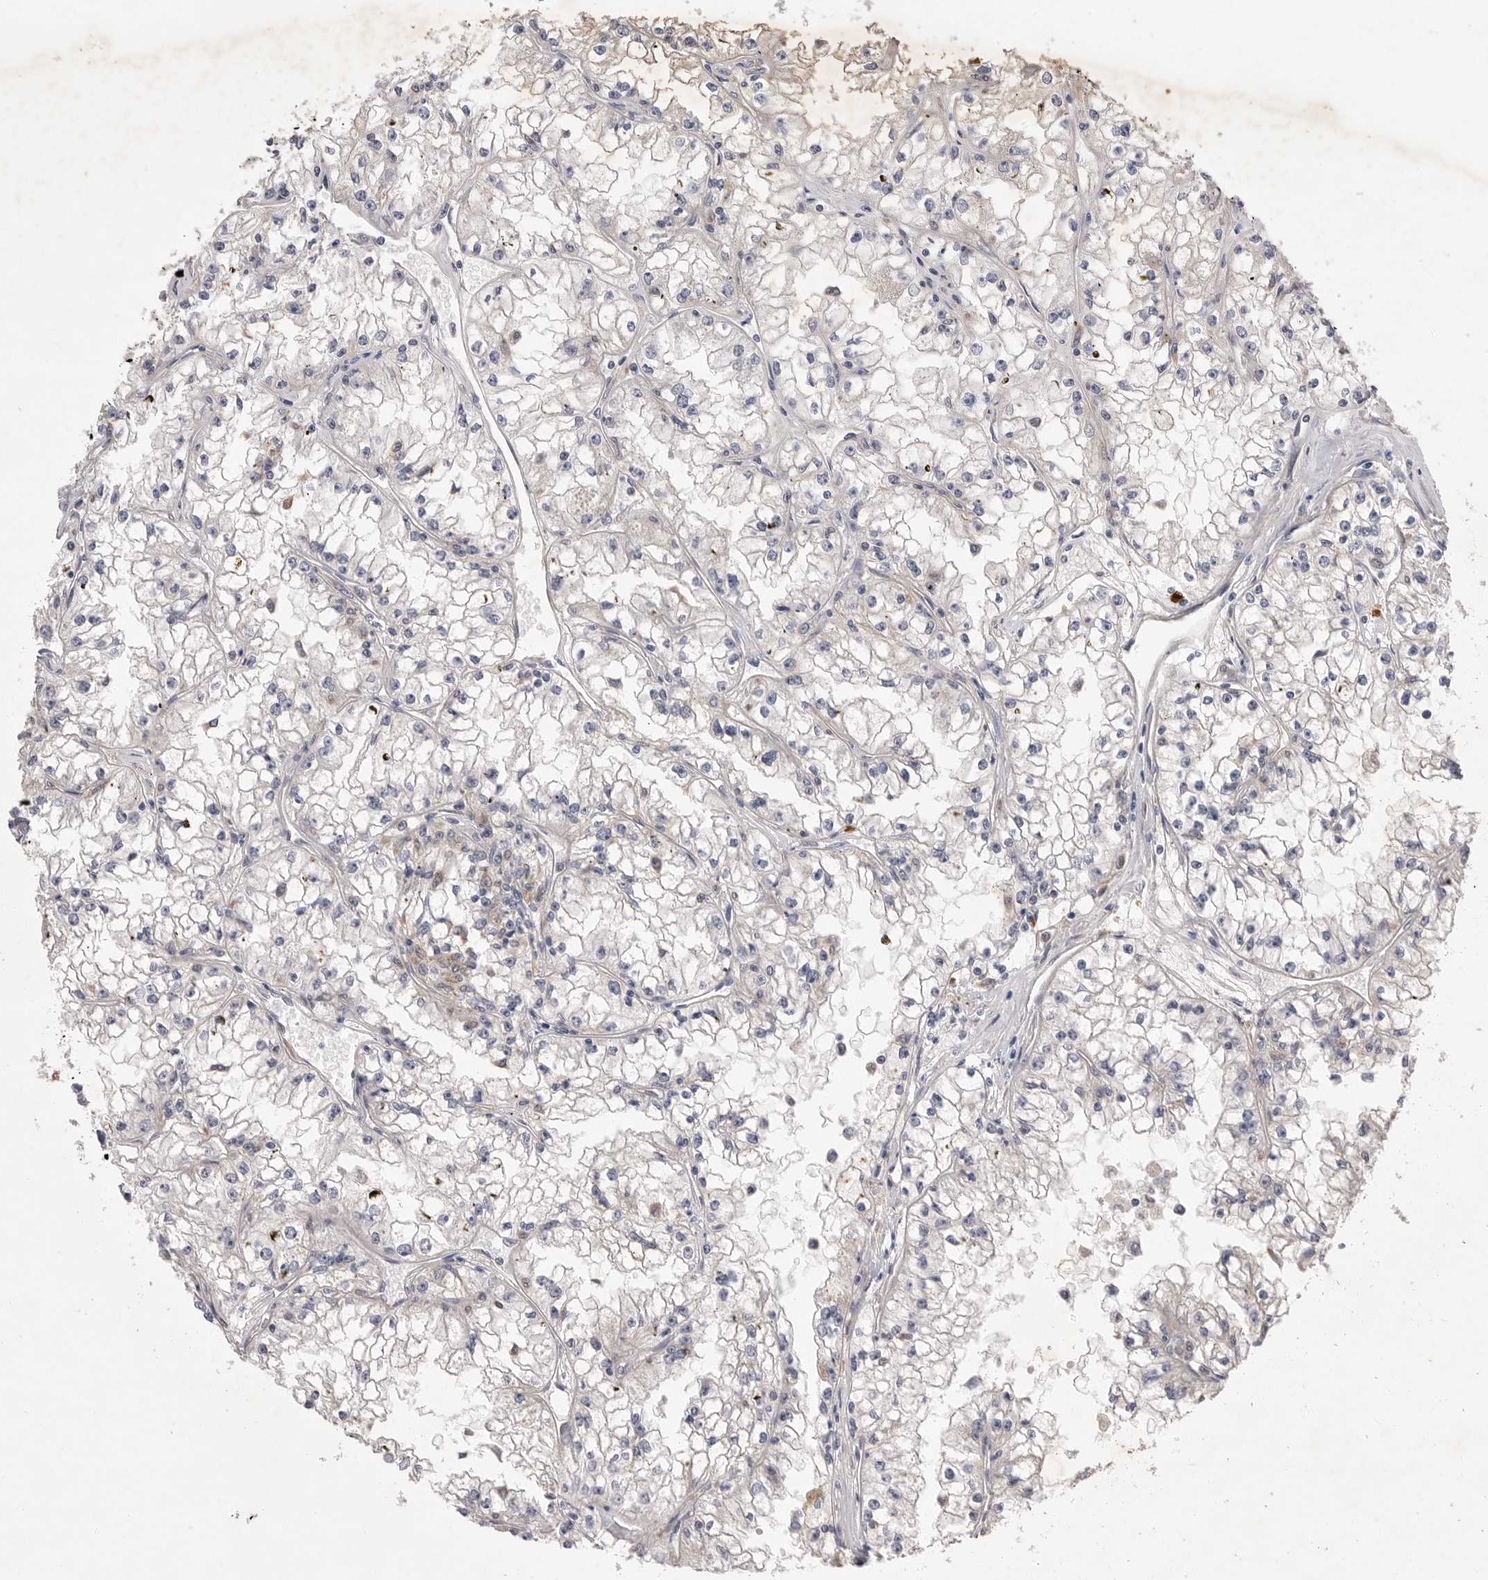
{"staining": {"intensity": "negative", "quantity": "none", "location": "none"}, "tissue": "renal cancer", "cell_type": "Tumor cells", "image_type": "cancer", "snomed": [{"axis": "morphology", "description": "Adenocarcinoma, NOS"}, {"axis": "topography", "description": "Kidney"}], "caption": "The histopathology image reveals no staining of tumor cells in adenocarcinoma (renal).", "gene": "VAC14", "patient": {"sex": "male", "age": 56}}